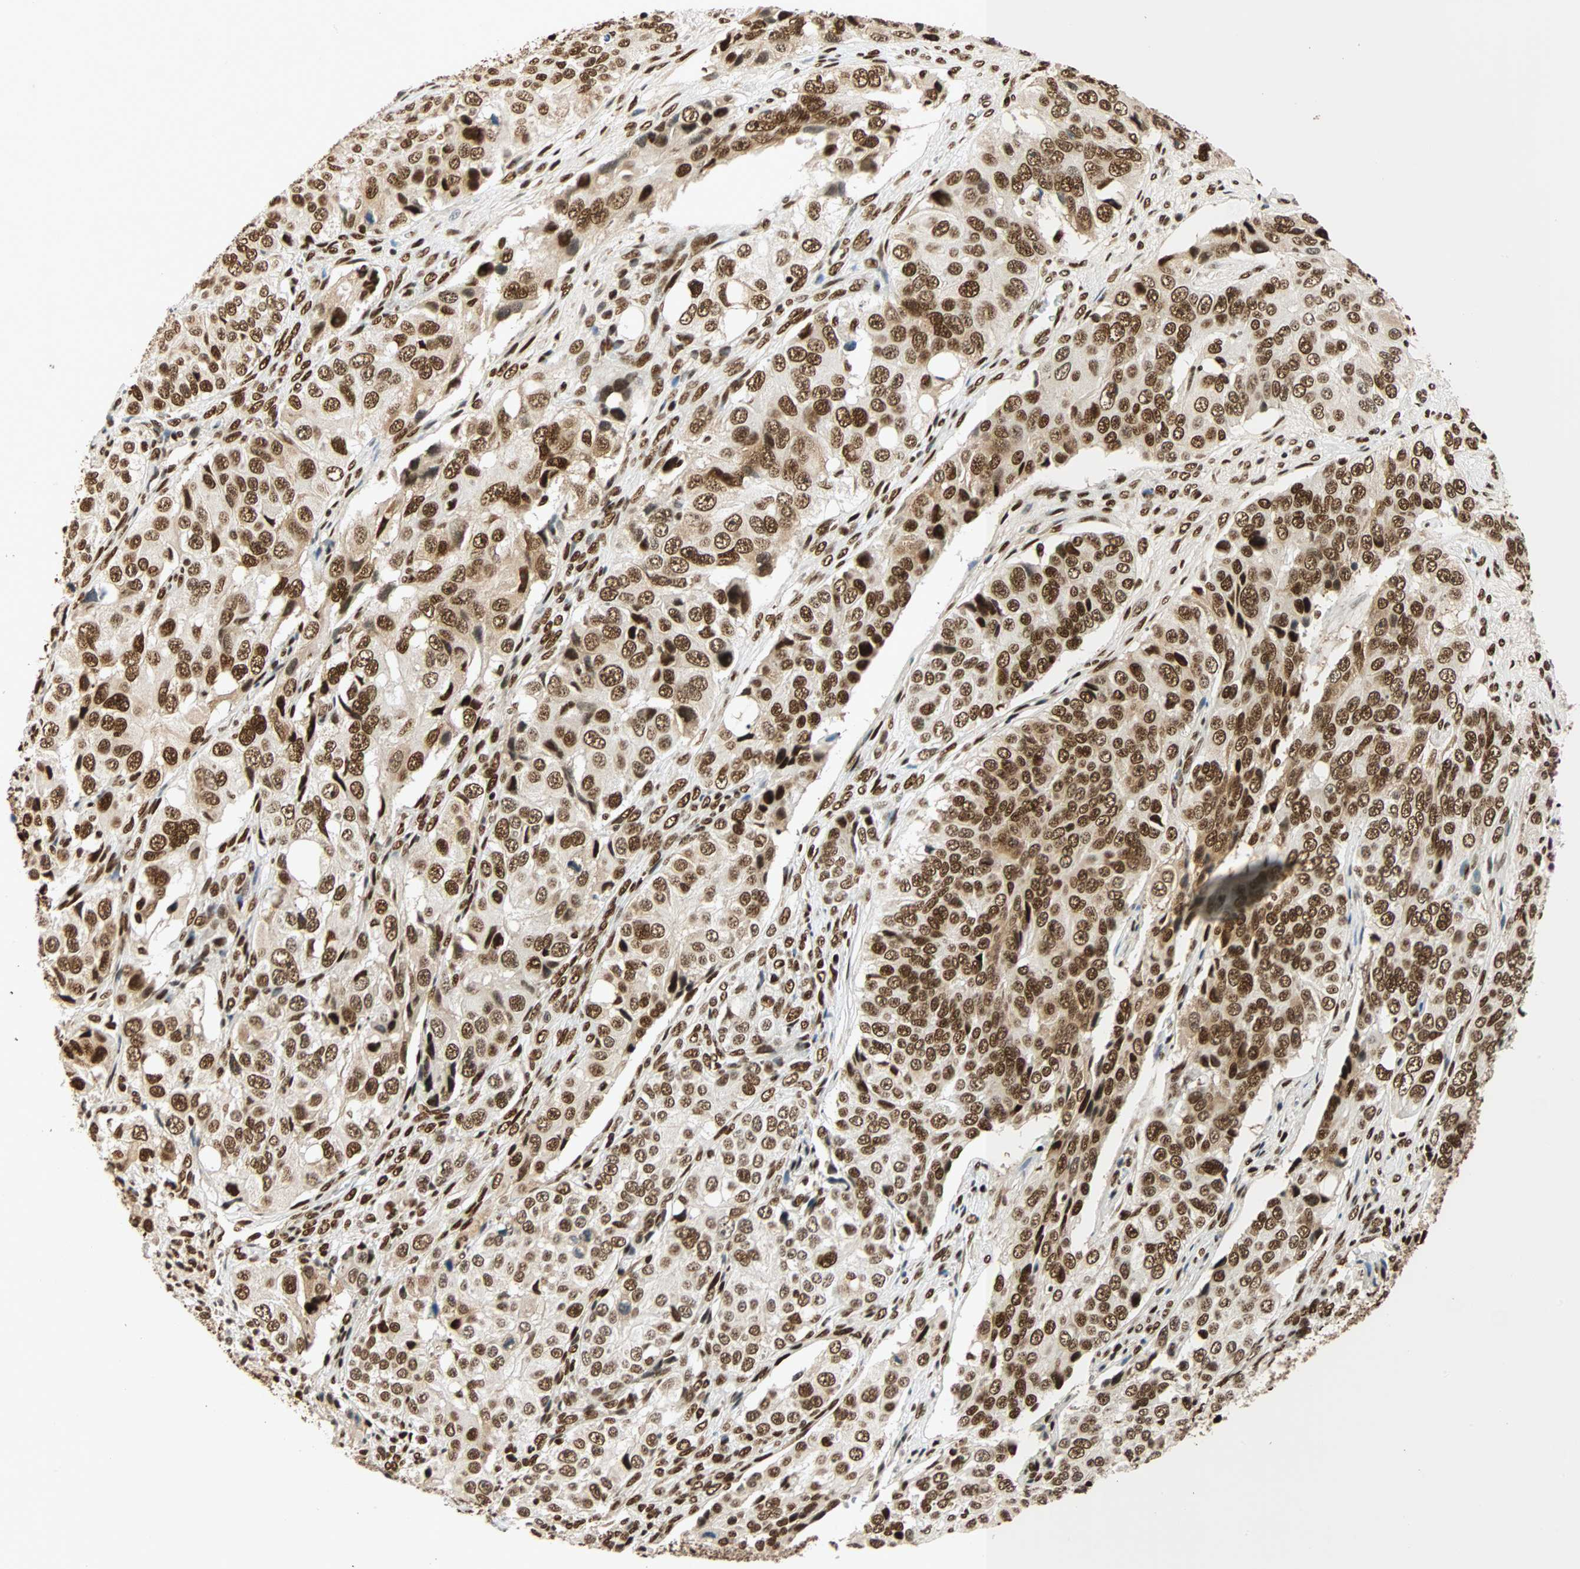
{"staining": {"intensity": "strong", "quantity": ">75%", "location": "cytoplasmic/membranous,nuclear"}, "tissue": "ovarian cancer", "cell_type": "Tumor cells", "image_type": "cancer", "snomed": [{"axis": "morphology", "description": "Carcinoma, endometroid"}, {"axis": "topography", "description": "Ovary"}], "caption": "Immunohistochemical staining of ovarian cancer (endometroid carcinoma) shows high levels of strong cytoplasmic/membranous and nuclear protein expression in about >75% of tumor cells.", "gene": "CDK12", "patient": {"sex": "female", "age": 51}}